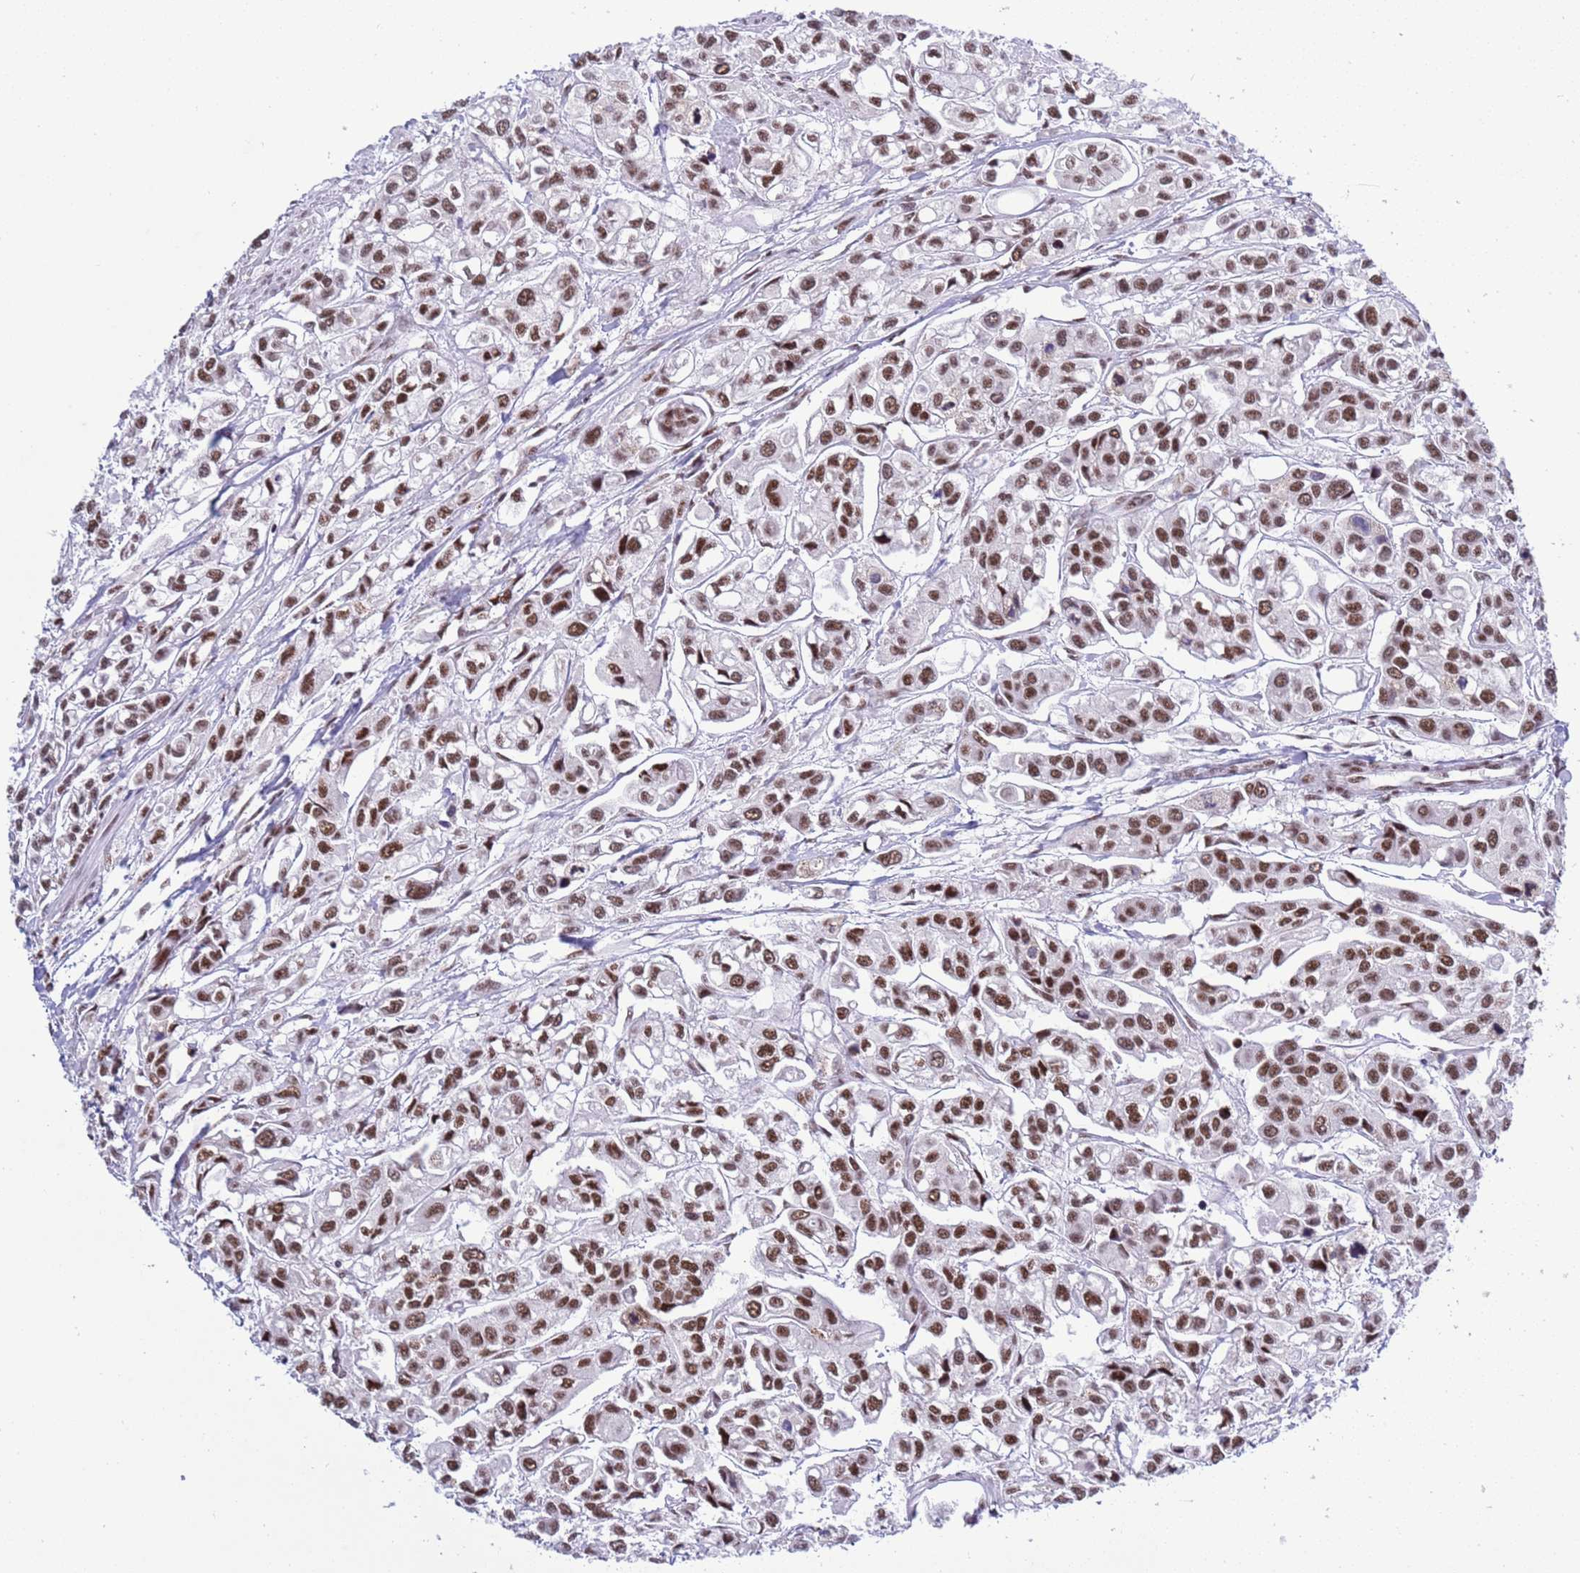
{"staining": {"intensity": "strong", "quantity": ">75%", "location": "nuclear"}, "tissue": "urothelial cancer", "cell_type": "Tumor cells", "image_type": "cancer", "snomed": [{"axis": "morphology", "description": "Urothelial carcinoma, High grade"}, {"axis": "topography", "description": "Urinary bladder"}], "caption": "An IHC photomicrograph of neoplastic tissue is shown. Protein staining in brown labels strong nuclear positivity in high-grade urothelial carcinoma within tumor cells. The staining is performed using DAB (3,3'-diaminobenzidine) brown chromogen to label protein expression. The nuclei are counter-stained blue using hematoxylin.", "gene": "THOC2", "patient": {"sex": "male", "age": 67}}